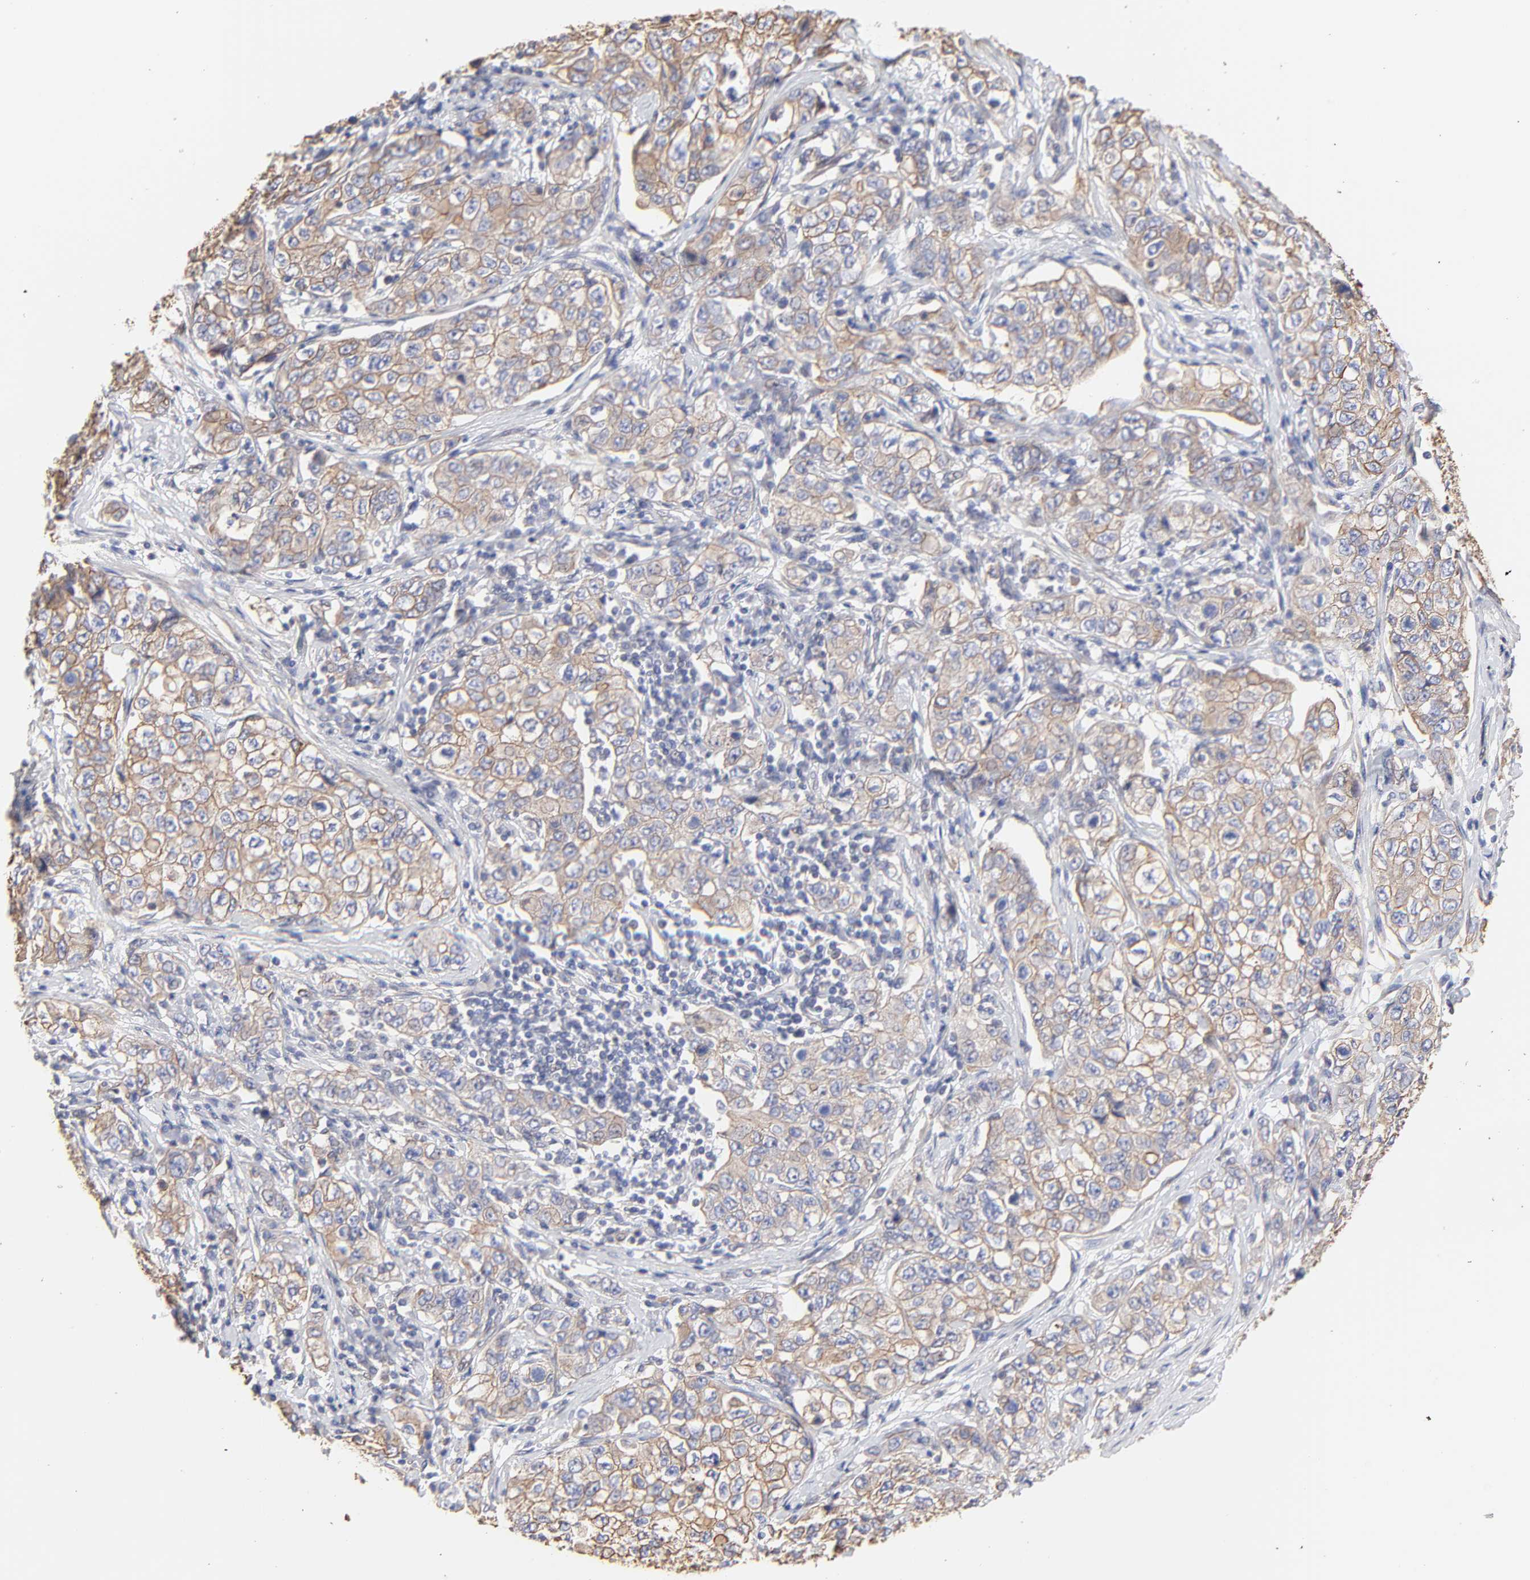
{"staining": {"intensity": "weak", "quantity": ">75%", "location": "cytoplasmic/membranous"}, "tissue": "stomach cancer", "cell_type": "Tumor cells", "image_type": "cancer", "snomed": [{"axis": "morphology", "description": "Adenocarcinoma, NOS"}, {"axis": "topography", "description": "Stomach"}], "caption": "A low amount of weak cytoplasmic/membranous positivity is identified in approximately >75% of tumor cells in adenocarcinoma (stomach) tissue.", "gene": "LRCH2", "patient": {"sex": "male", "age": 48}}